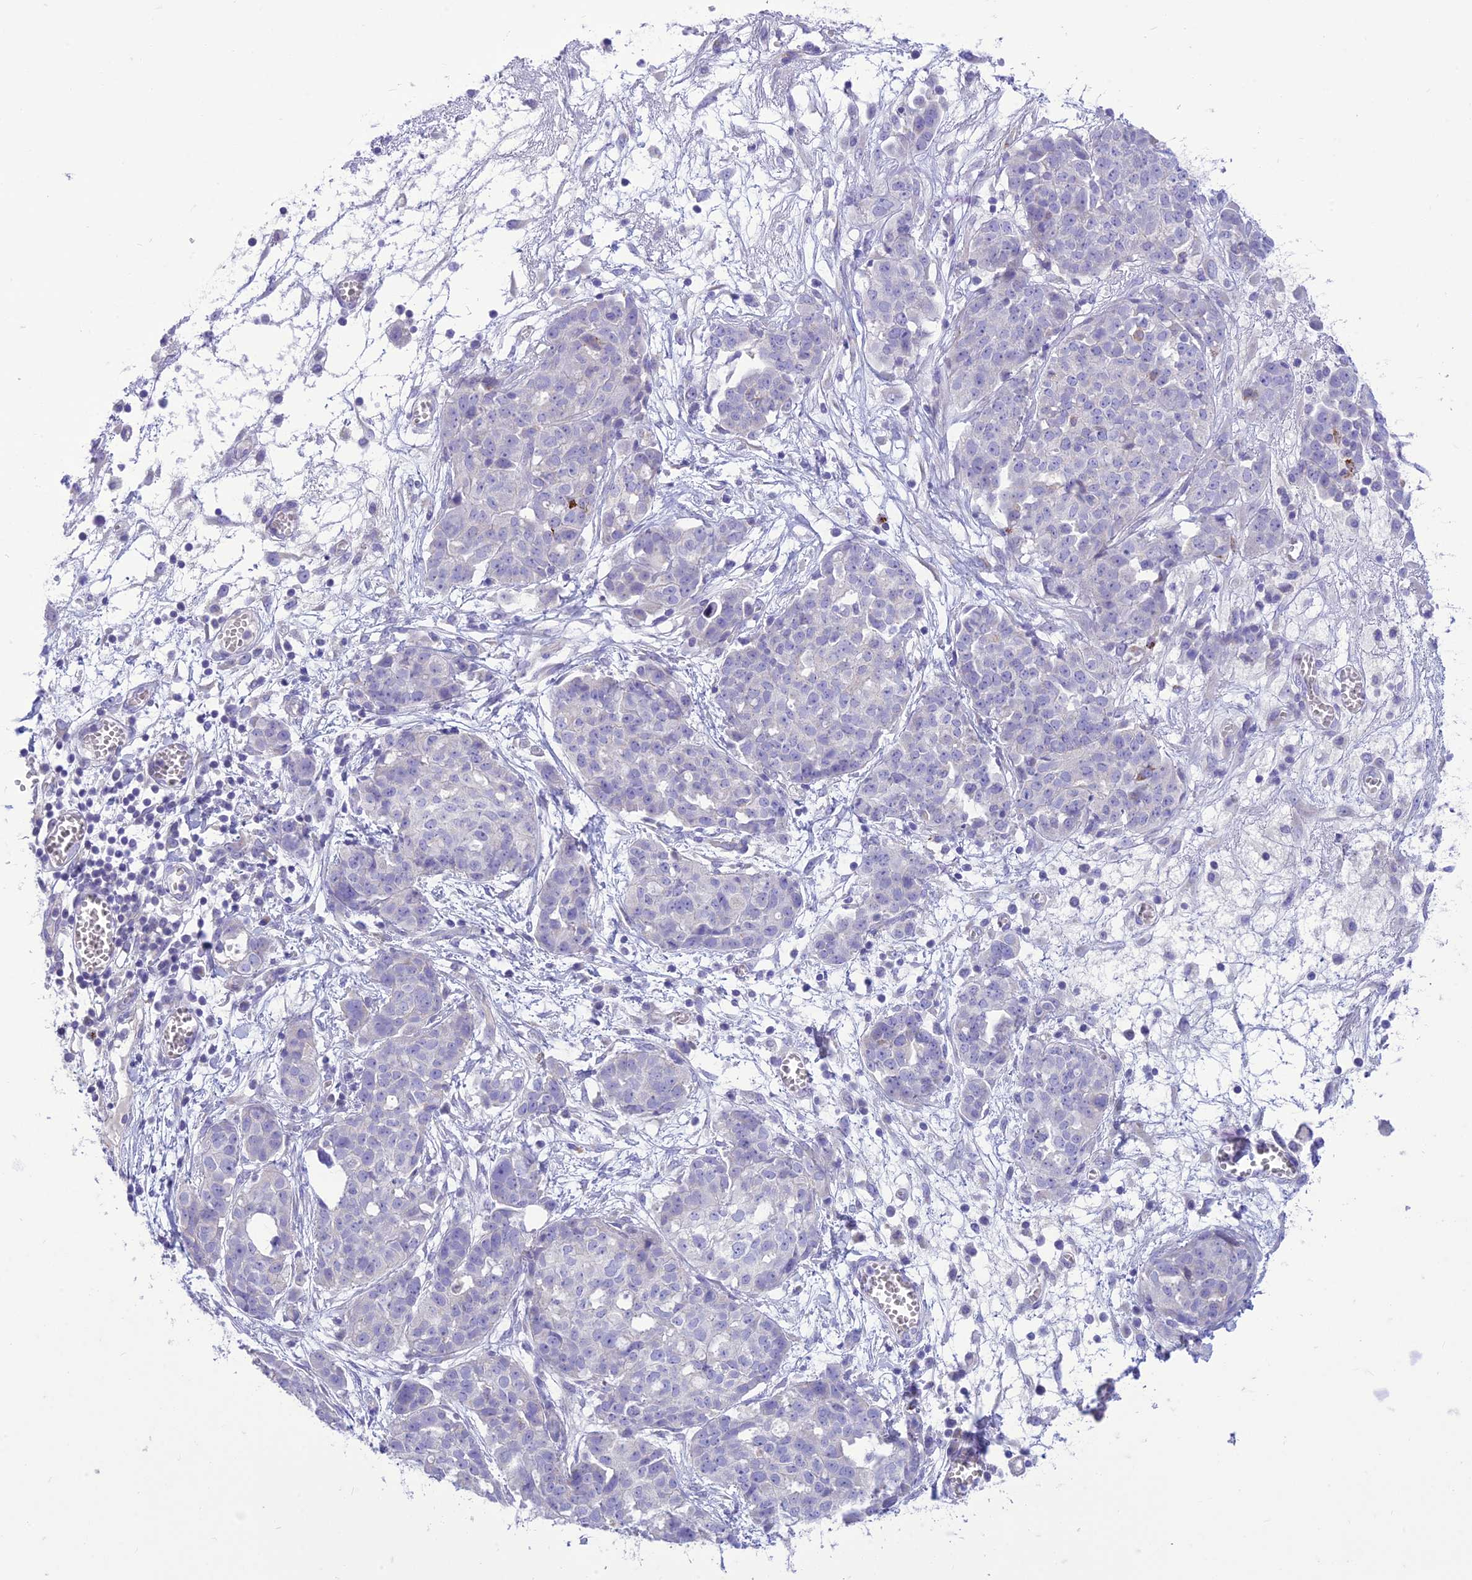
{"staining": {"intensity": "negative", "quantity": "none", "location": "none"}, "tissue": "ovarian cancer", "cell_type": "Tumor cells", "image_type": "cancer", "snomed": [{"axis": "morphology", "description": "Cystadenocarcinoma, serous, NOS"}, {"axis": "topography", "description": "Soft tissue"}, {"axis": "topography", "description": "Ovary"}], "caption": "IHC photomicrograph of neoplastic tissue: human ovarian serous cystadenocarcinoma stained with DAB shows no significant protein staining in tumor cells.", "gene": "DHDH", "patient": {"sex": "female", "age": 57}}